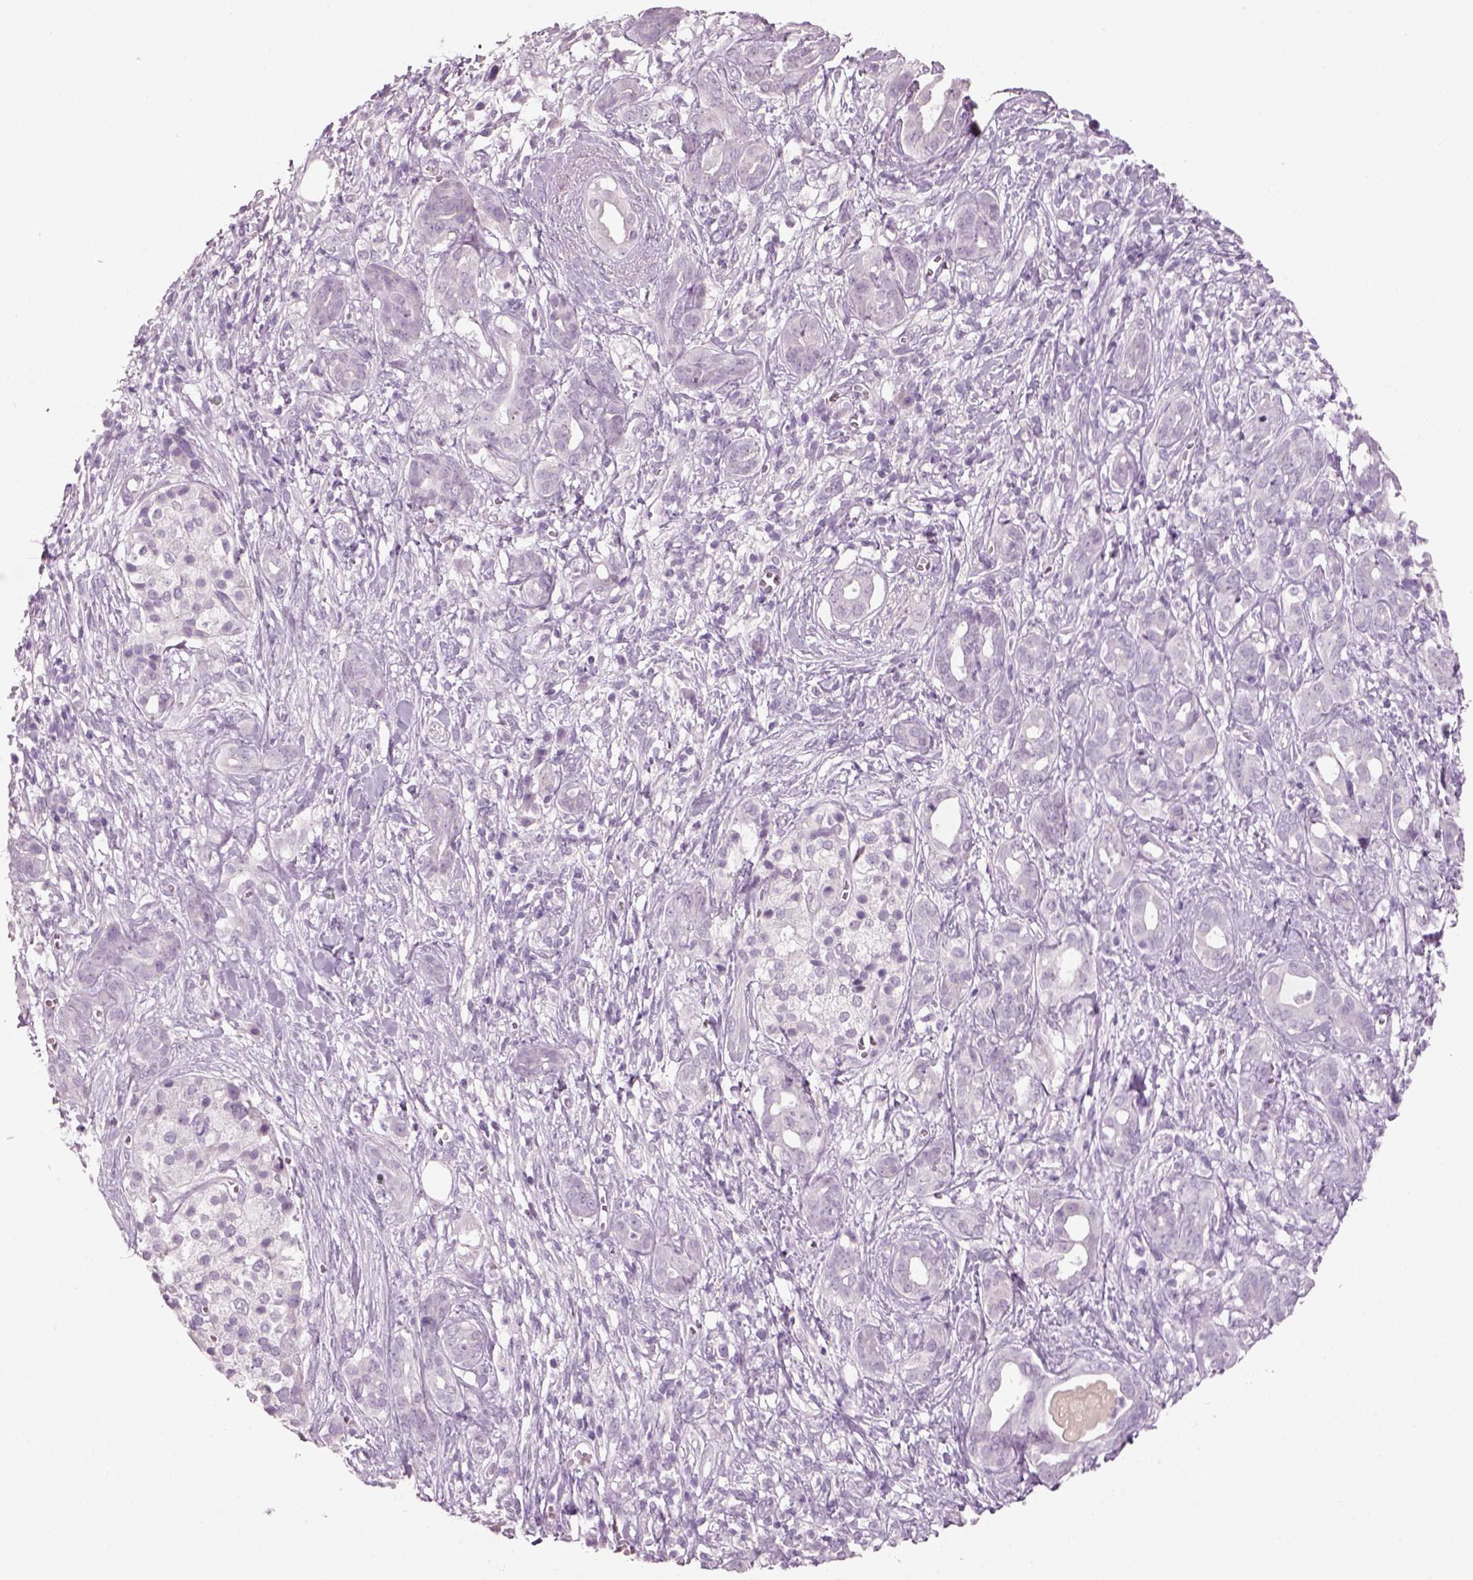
{"staining": {"intensity": "negative", "quantity": "none", "location": "none"}, "tissue": "pancreatic cancer", "cell_type": "Tumor cells", "image_type": "cancer", "snomed": [{"axis": "morphology", "description": "Adenocarcinoma, NOS"}, {"axis": "topography", "description": "Pancreas"}], "caption": "This is an immunohistochemistry image of pancreatic adenocarcinoma. There is no staining in tumor cells.", "gene": "SLC6A2", "patient": {"sex": "male", "age": 61}}